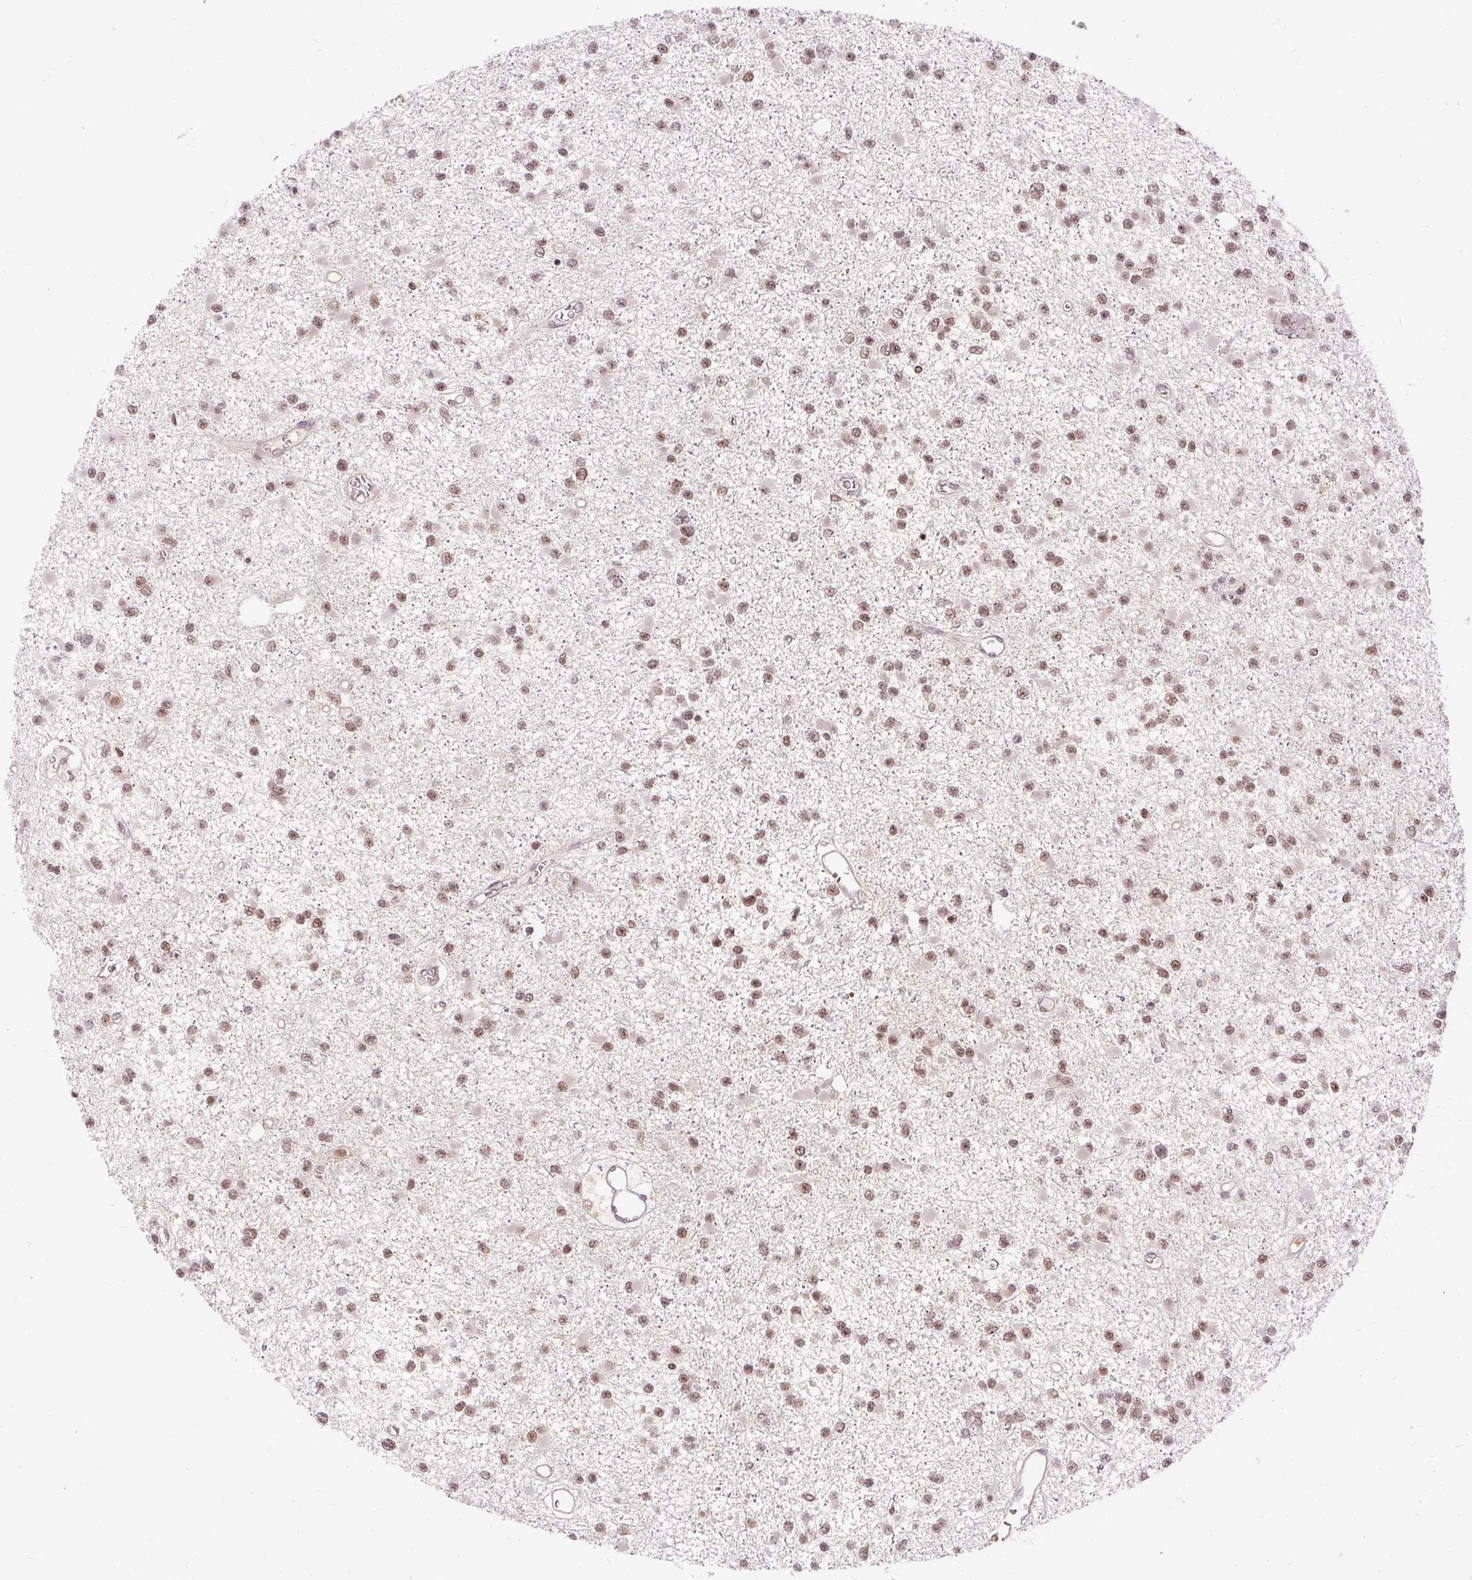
{"staining": {"intensity": "moderate", "quantity": ">75%", "location": "nuclear"}, "tissue": "glioma", "cell_type": "Tumor cells", "image_type": "cancer", "snomed": [{"axis": "morphology", "description": "Glioma, malignant, Low grade"}, {"axis": "topography", "description": "Brain"}], "caption": "There is medium levels of moderate nuclear staining in tumor cells of malignant low-grade glioma, as demonstrated by immunohistochemical staining (brown color).", "gene": "CSTF1", "patient": {"sex": "female", "age": 22}}